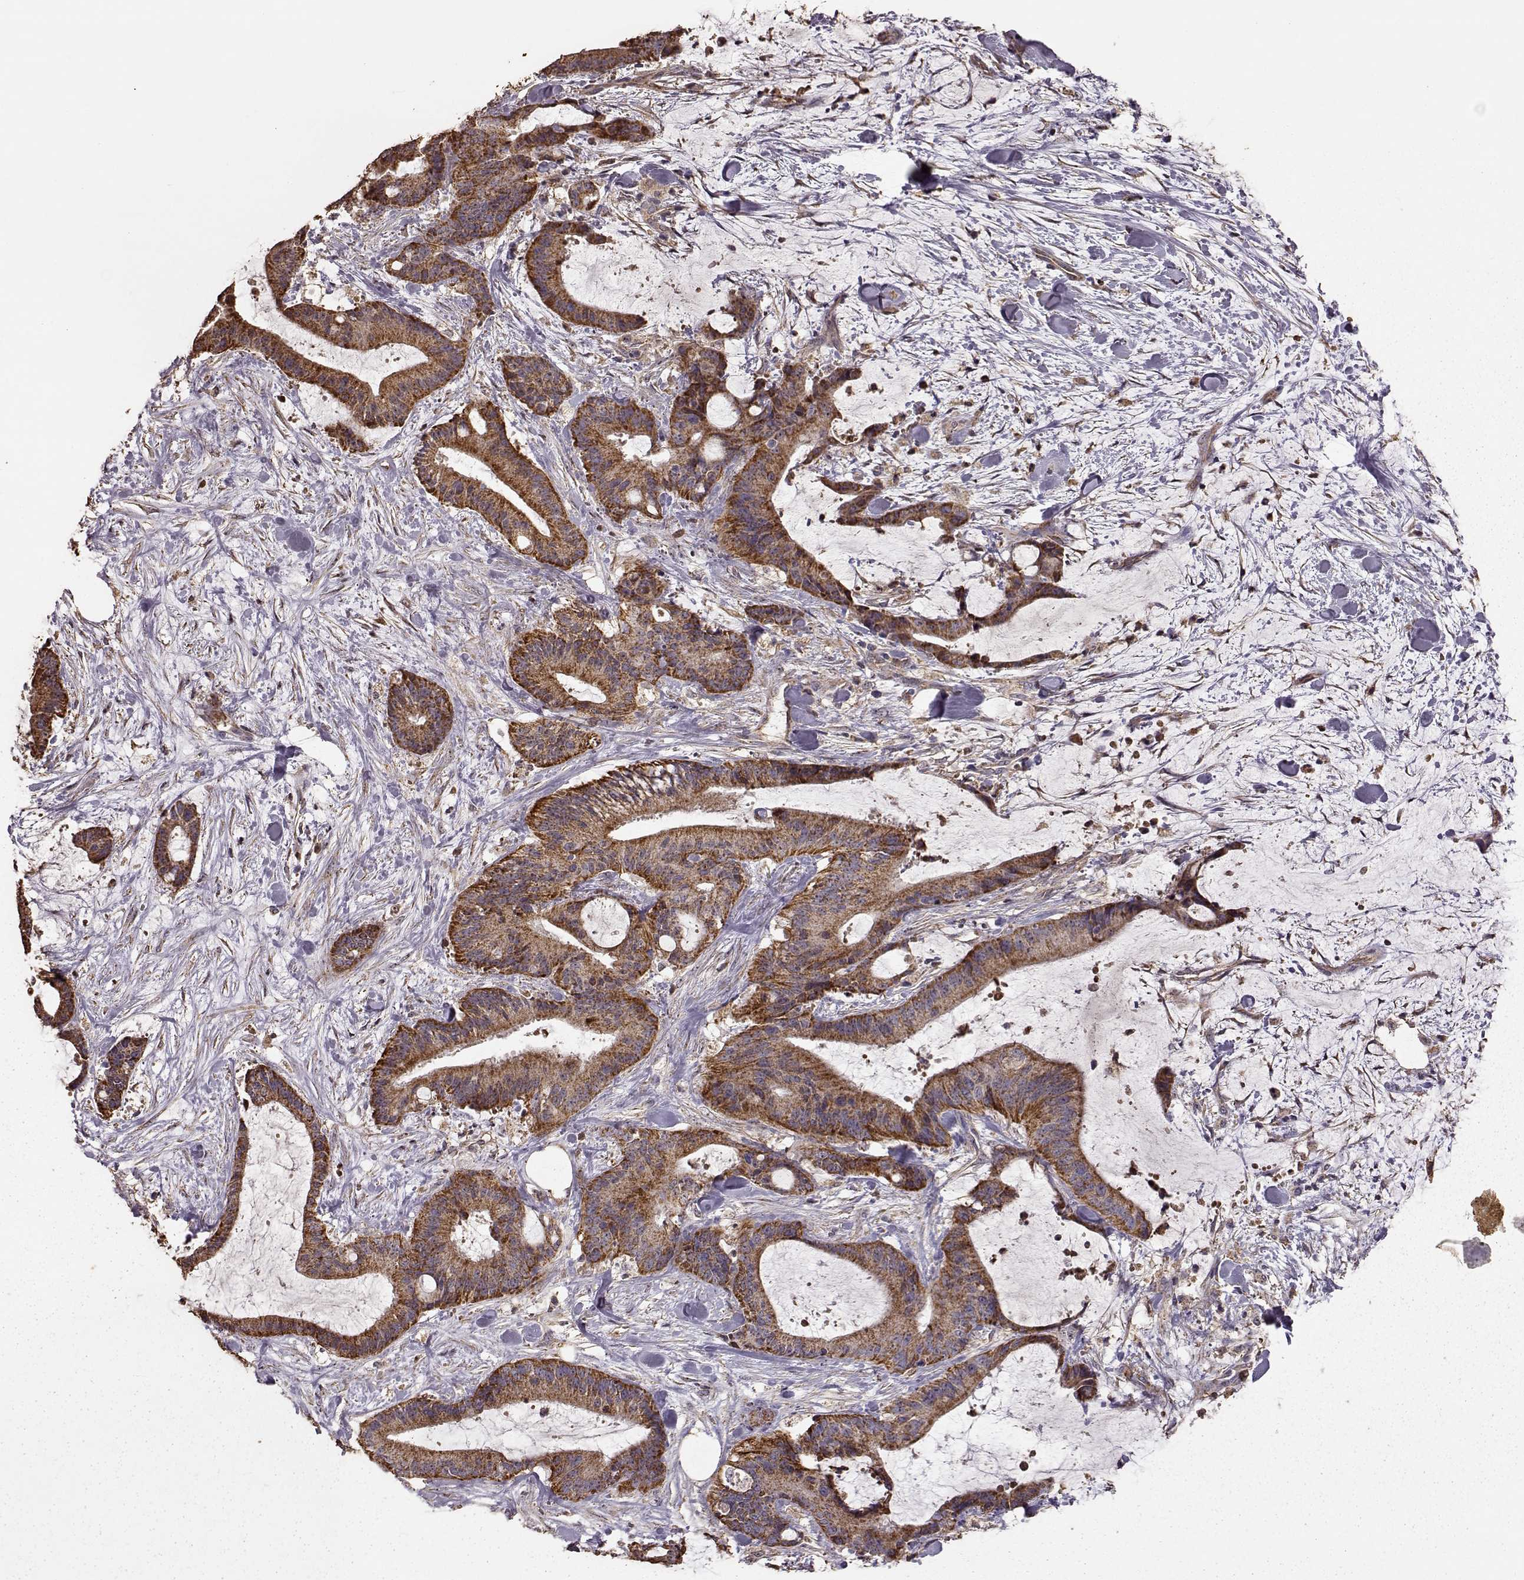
{"staining": {"intensity": "strong", "quantity": ">75%", "location": "cytoplasmic/membranous"}, "tissue": "liver cancer", "cell_type": "Tumor cells", "image_type": "cancer", "snomed": [{"axis": "morphology", "description": "Cholangiocarcinoma"}, {"axis": "topography", "description": "Liver"}], "caption": "Protein staining by IHC shows strong cytoplasmic/membranous staining in about >75% of tumor cells in liver cholangiocarcinoma.", "gene": "PTGES2", "patient": {"sex": "female", "age": 73}}